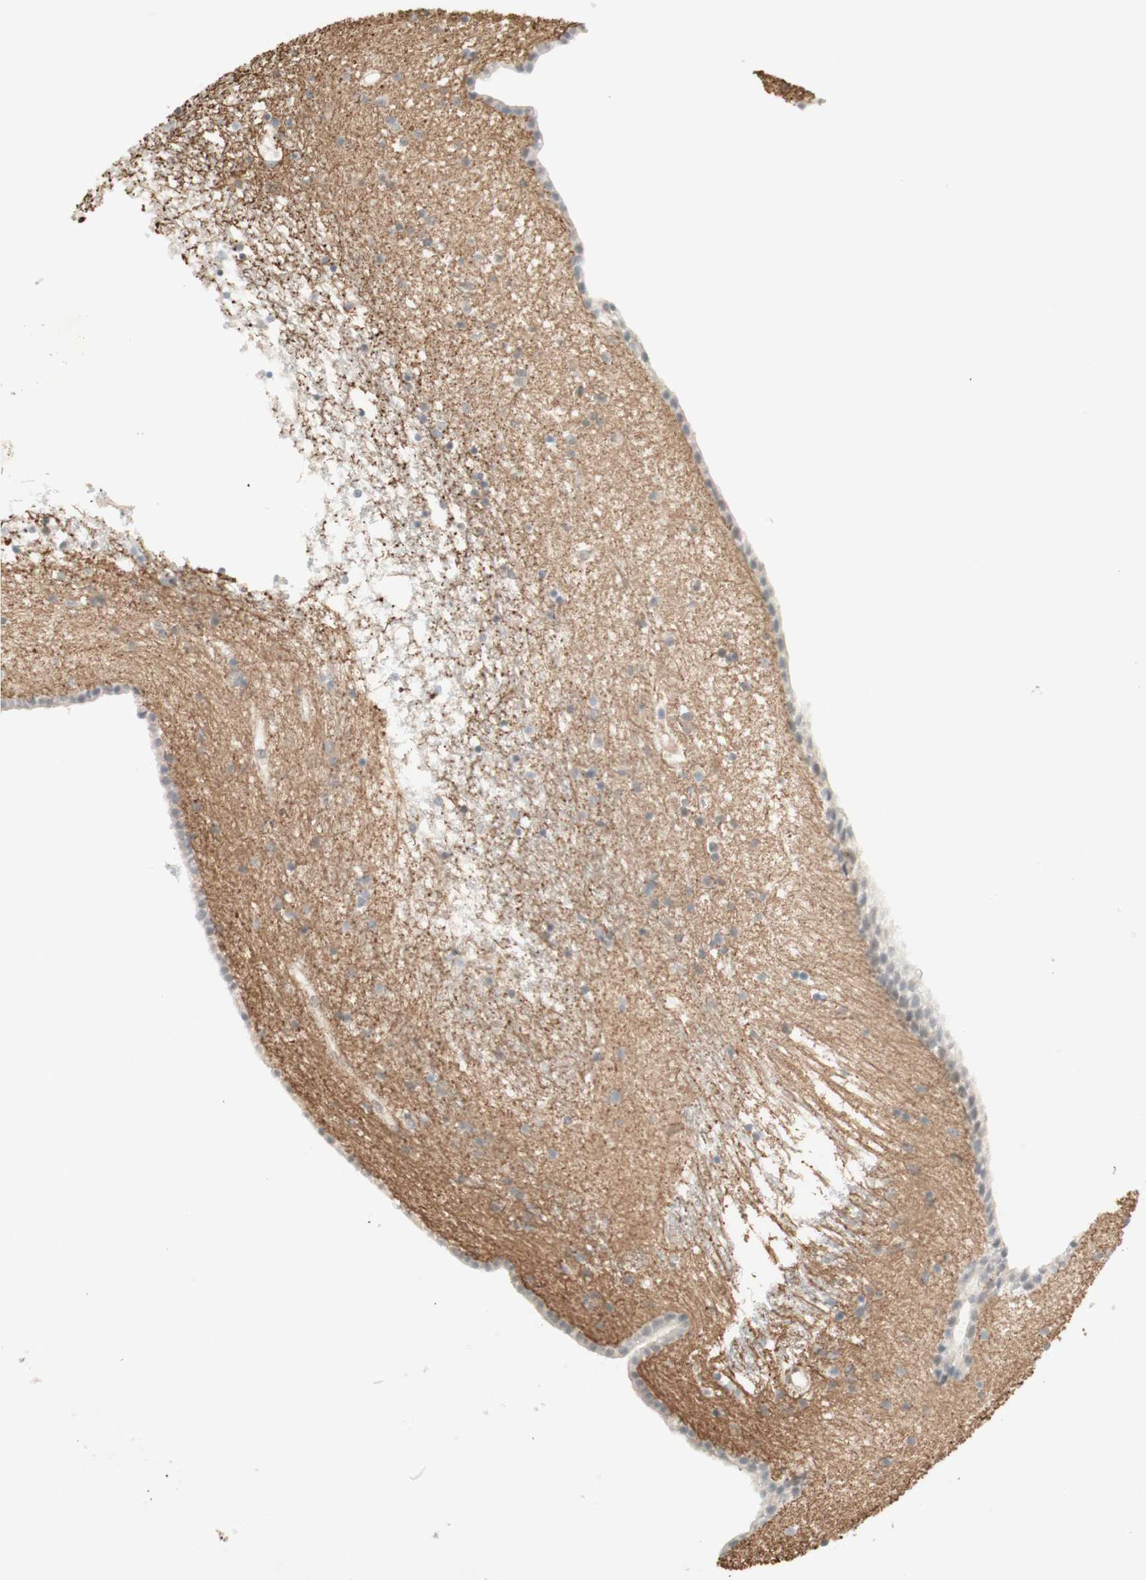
{"staining": {"intensity": "strong", "quantity": "<25%", "location": "cytoplasmic/membranous"}, "tissue": "caudate", "cell_type": "Glial cells", "image_type": "normal", "snomed": [{"axis": "morphology", "description": "Normal tissue, NOS"}, {"axis": "topography", "description": "Lateral ventricle wall"}], "caption": "Strong cytoplasmic/membranous positivity for a protein is seen in about <25% of glial cells of normal caudate using immunohistochemistry.", "gene": "PLCD4", "patient": {"sex": "male", "age": 45}}